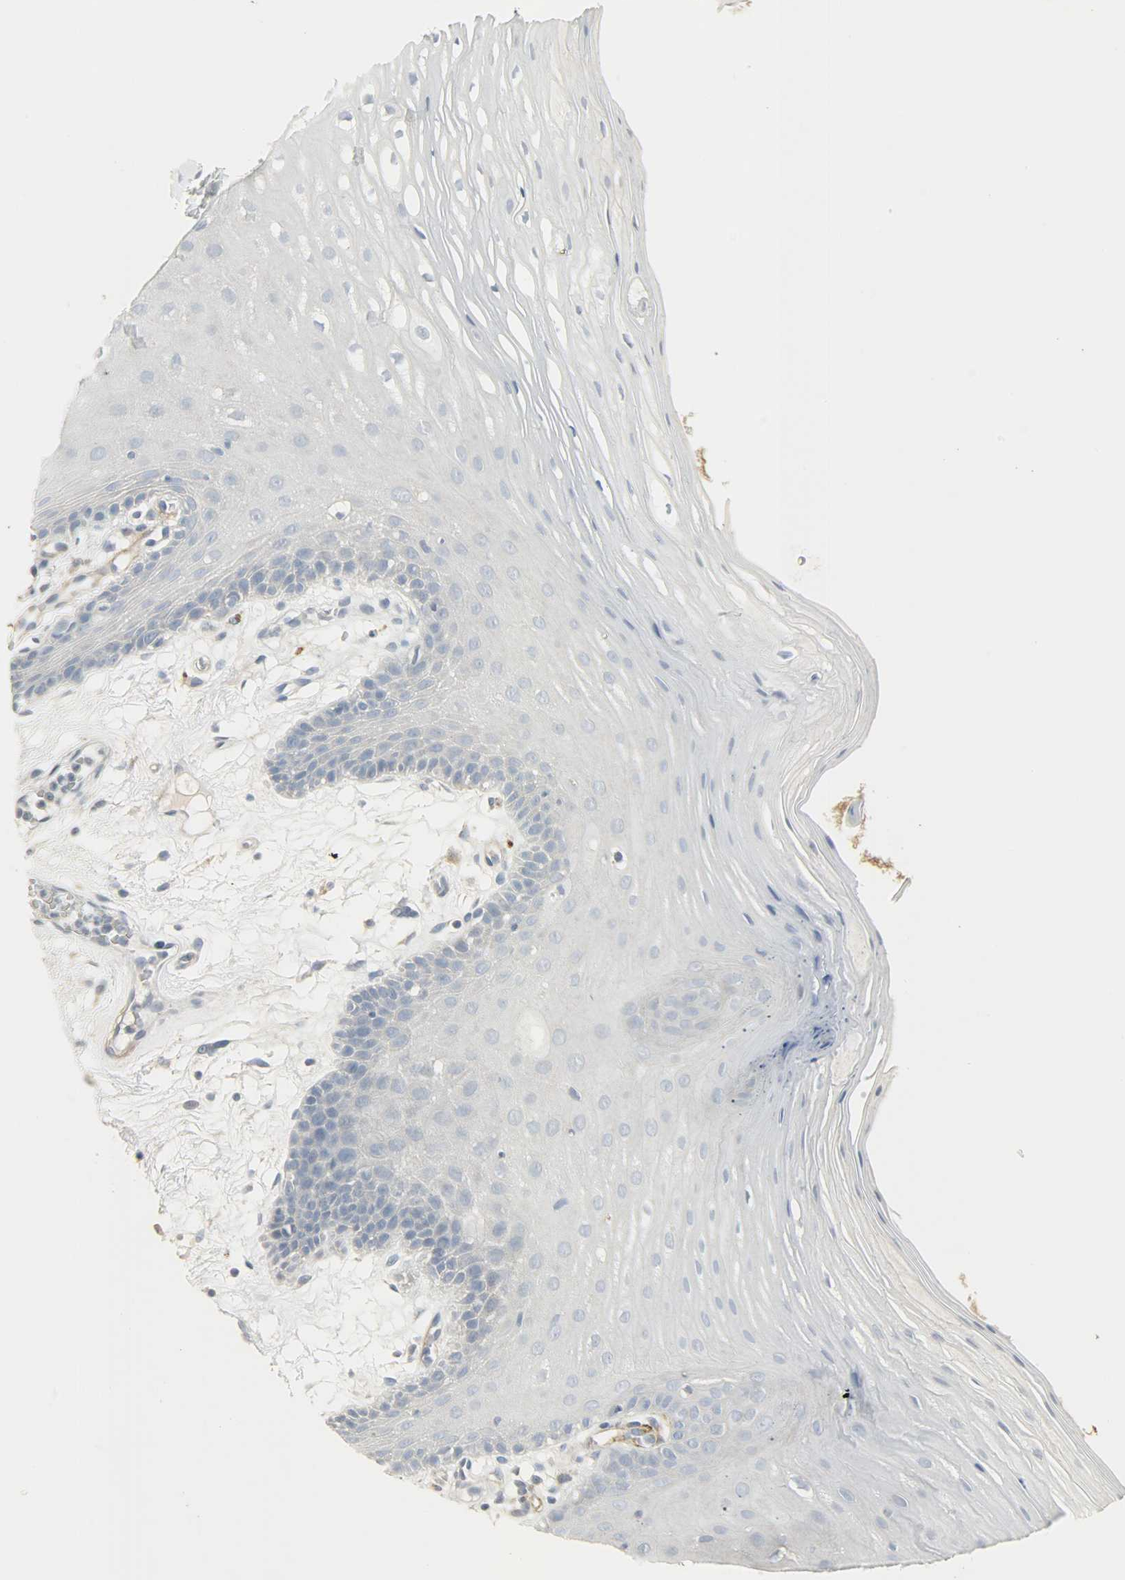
{"staining": {"intensity": "negative", "quantity": "none", "location": "none"}, "tissue": "oral mucosa", "cell_type": "Squamous epithelial cells", "image_type": "normal", "snomed": [{"axis": "morphology", "description": "Normal tissue, NOS"}, {"axis": "morphology", "description": "Squamous cell carcinoma, NOS"}, {"axis": "topography", "description": "Skeletal muscle"}, {"axis": "topography", "description": "Oral tissue"}, {"axis": "topography", "description": "Head-Neck"}], "caption": "Squamous epithelial cells are negative for brown protein staining in unremarkable oral mucosa.", "gene": "ENPEP", "patient": {"sex": "male", "age": 71}}